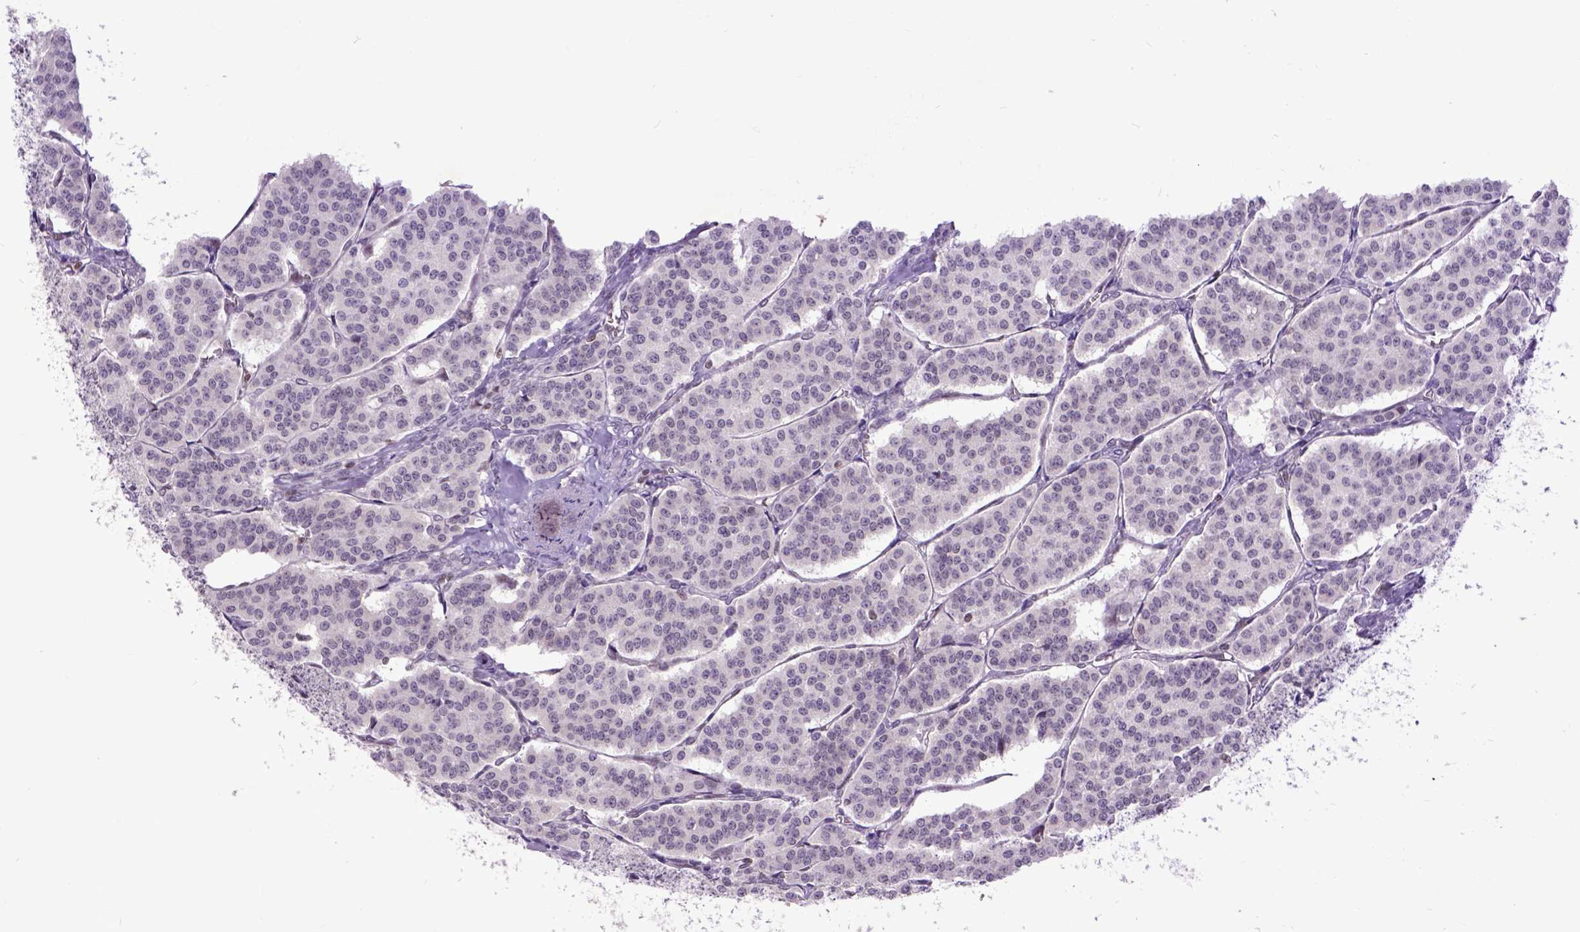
{"staining": {"intensity": "negative", "quantity": "none", "location": "none"}, "tissue": "carcinoid", "cell_type": "Tumor cells", "image_type": "cancer", "snomed": [{"axis": "morphology", "description": "Carcinoid, malignant, NOS"}, {"axis": "topography", "description": "Lung"}], "caption": "DAB (3,3'-diaminobenzidine) immunohistochemical staining of carcinoid reveals no significant expression in tumor cells.", "gene": "RCC2", "patient": {"sex": "female", "age": 46}}